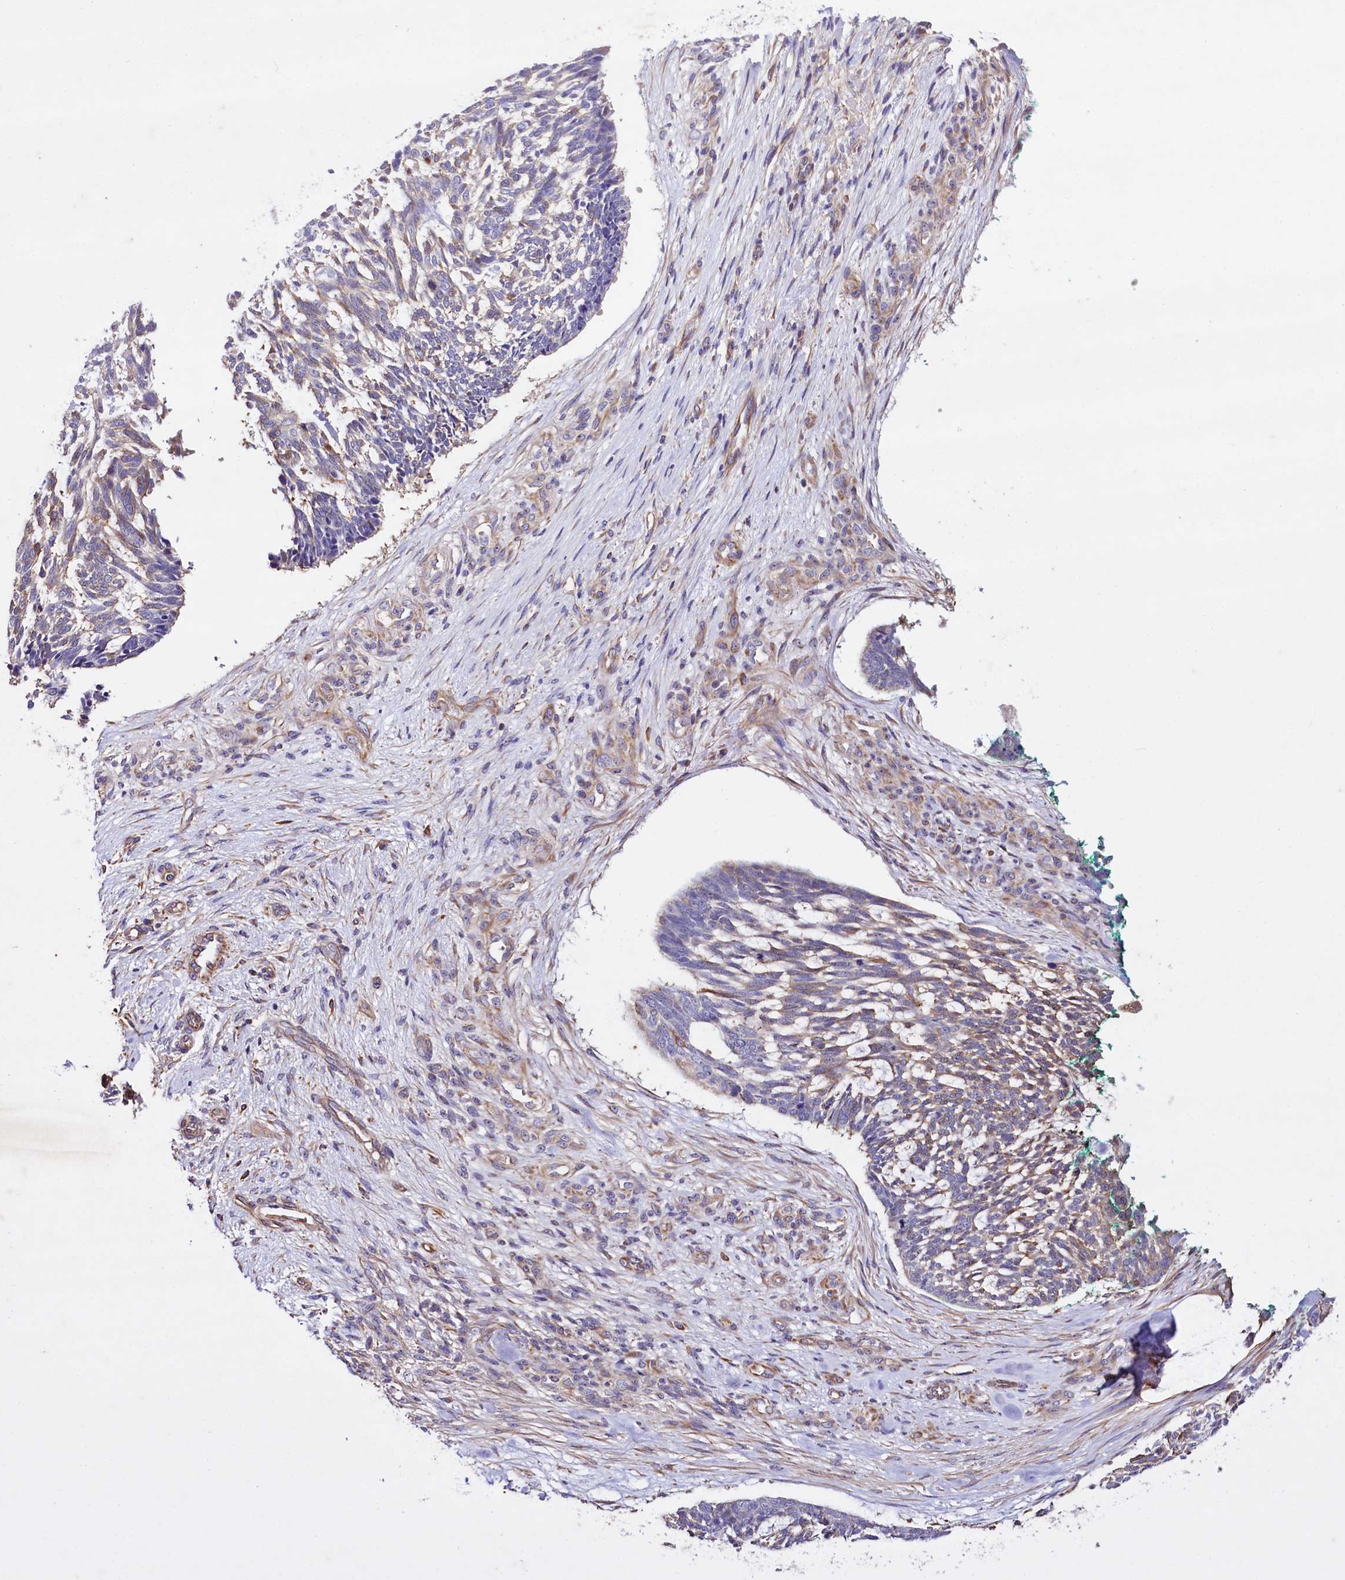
{"staining": {"intensity": "weak", "quantity": "25%-75%", "location": "cytoplasmic/membranous"}, "tissue": "skin cancer", "cell_type": "Tumor cells", "image_type": "cancer", "snomed": [{"axis": "morphology", "description": "Basal cell carcinoma"}, {"axis": "topography", "description": "Skin"}], "caption": "A low amount of weak cytoplasmic/membranous expression is seen in about 25%-75% of tumor cells in skin cancer tissue.", "gene": "SLC7A1", "patient": {"sex": "male", "age": 88}}